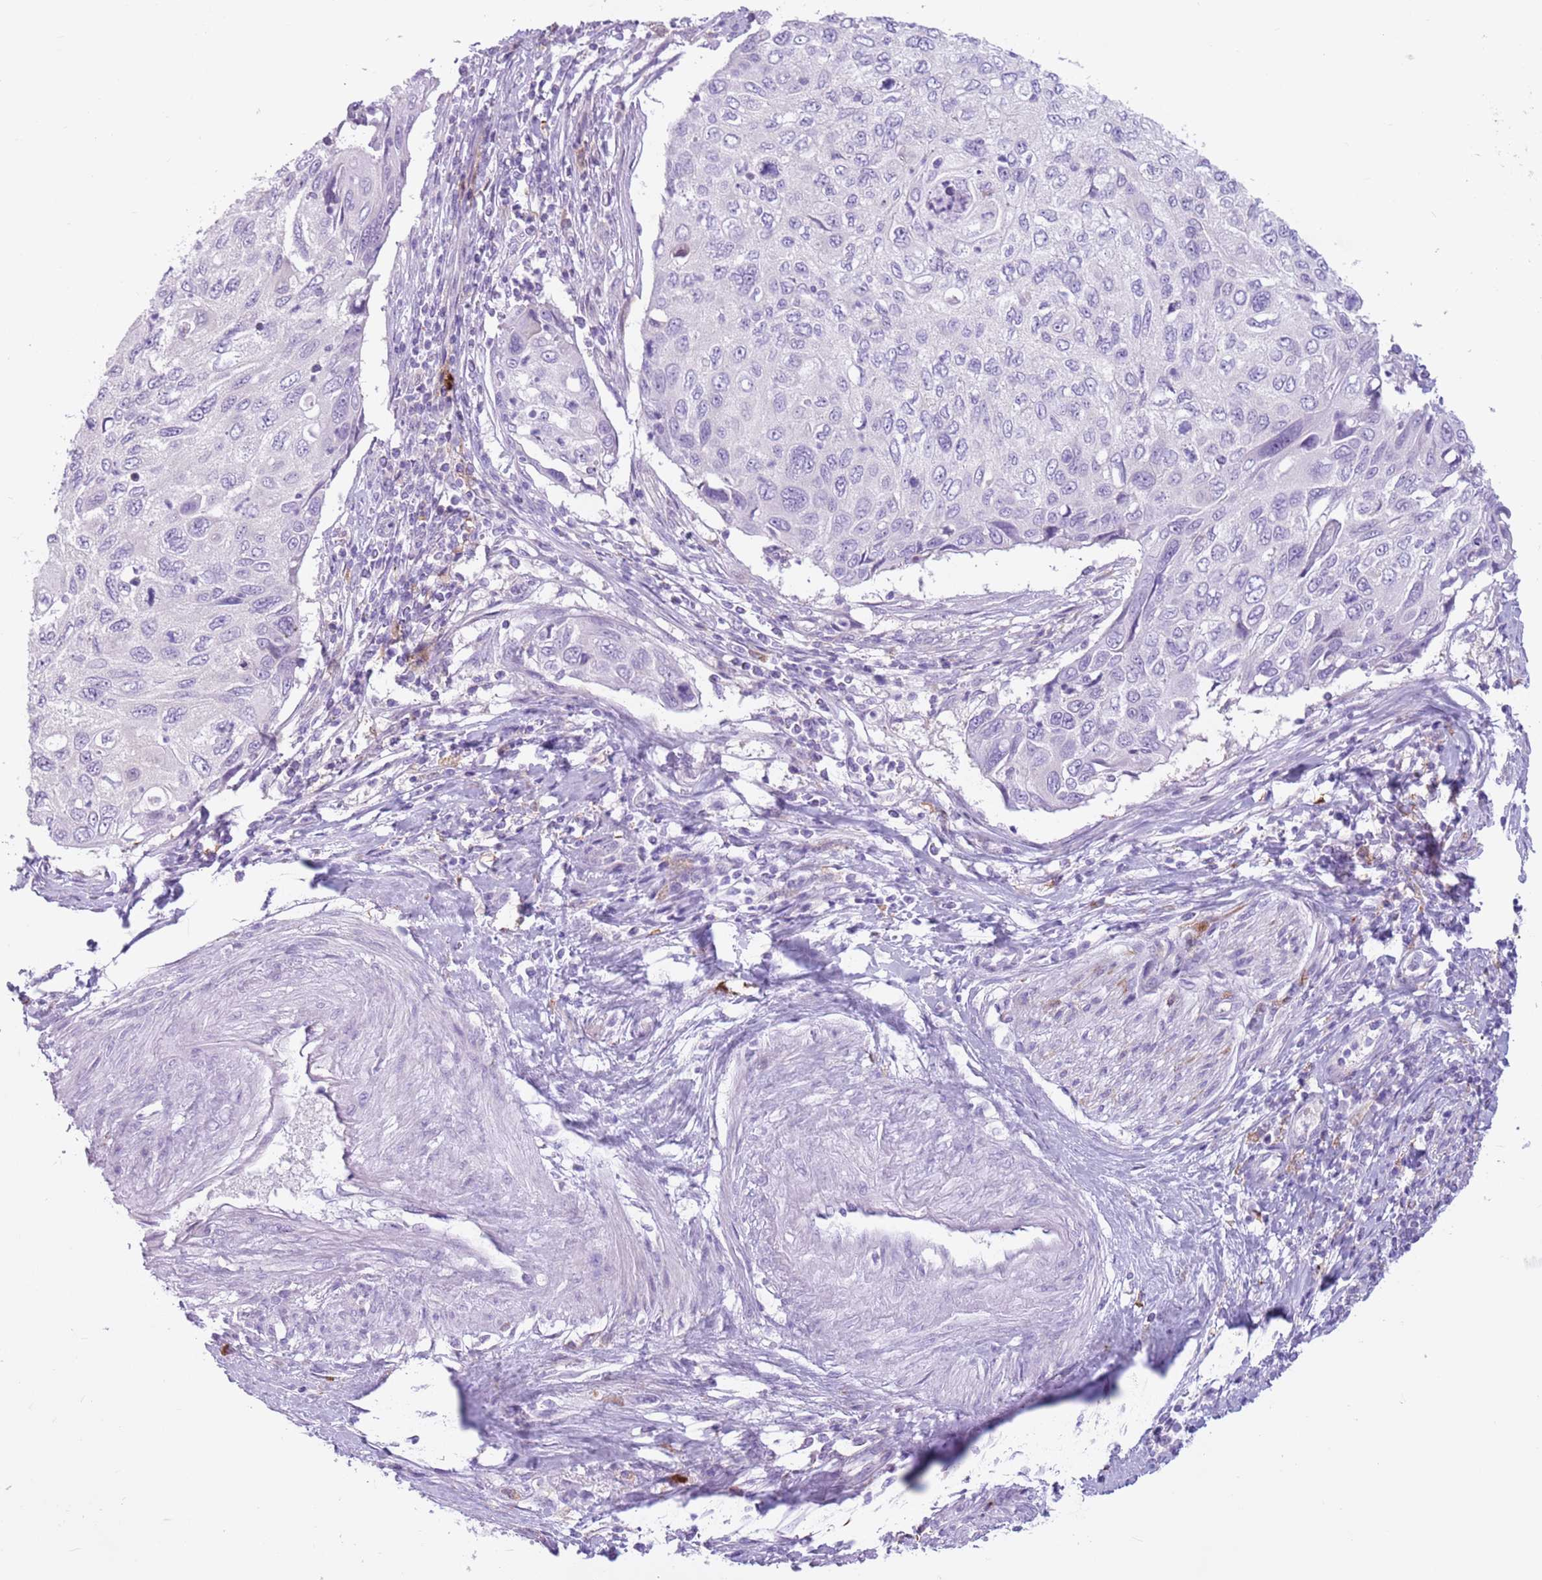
{"staining": {"intensity": "negative", "quantity": "none", "location": "none"}, "tissue": "cervical cancer", "cell_type": "Tumor cells", "image_type": "cancer", "snomed": [{"axis": "morphology", "description": "Squamous cell carcinoma, NOS"}, {"axis": "topography", "description": "Cervix"}], "caption": "Immunohistochemistry (IHC) of human cervical cancer (squamous cell carcinoma) demonstrates no expression in tumor cells.", "gene": "SNX6", "patient": {"sex": "female", "age": 70}}